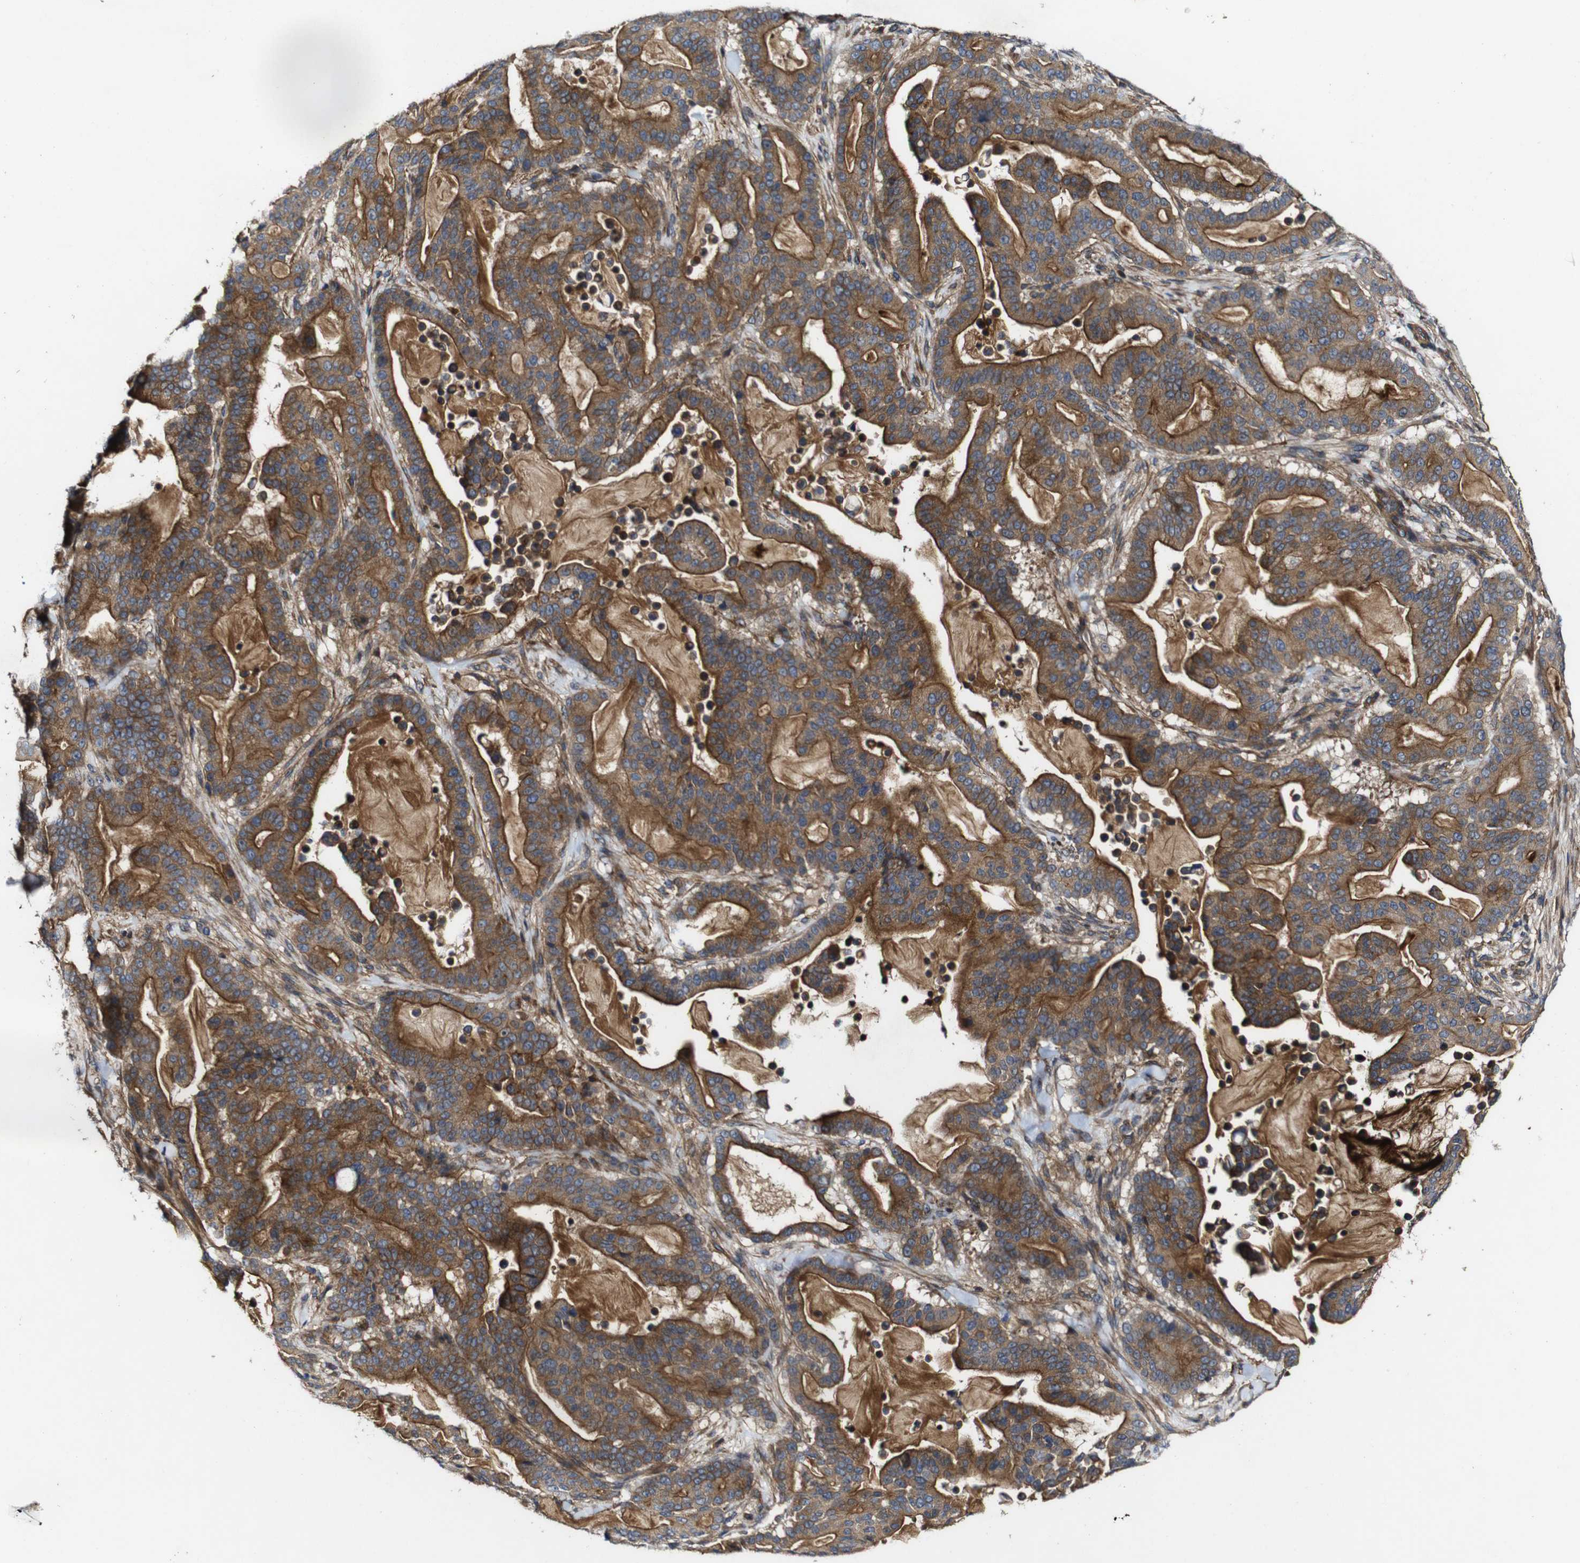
{"staining": {"intensity": "moderate", "quantity": ">75%", "location": "cytoplasmic/membranous"}, "tissue": "pancreatic cancer", "cell_type": "Tumor cells", "image_type": "cancer", "snomed": [{"axis": "morphology", "description": "Adenocarcinoma, NOS"}, {"axis": "topography", "description": "Pancreas"}], "caption": "A medium amount of moderate cytoplasmic/membranous positivity is seen in about >75% of tumor cells in pancreatic cancer tissue.", "gene": "GSDME", "patient": {"sex": "male", "age": 63}}